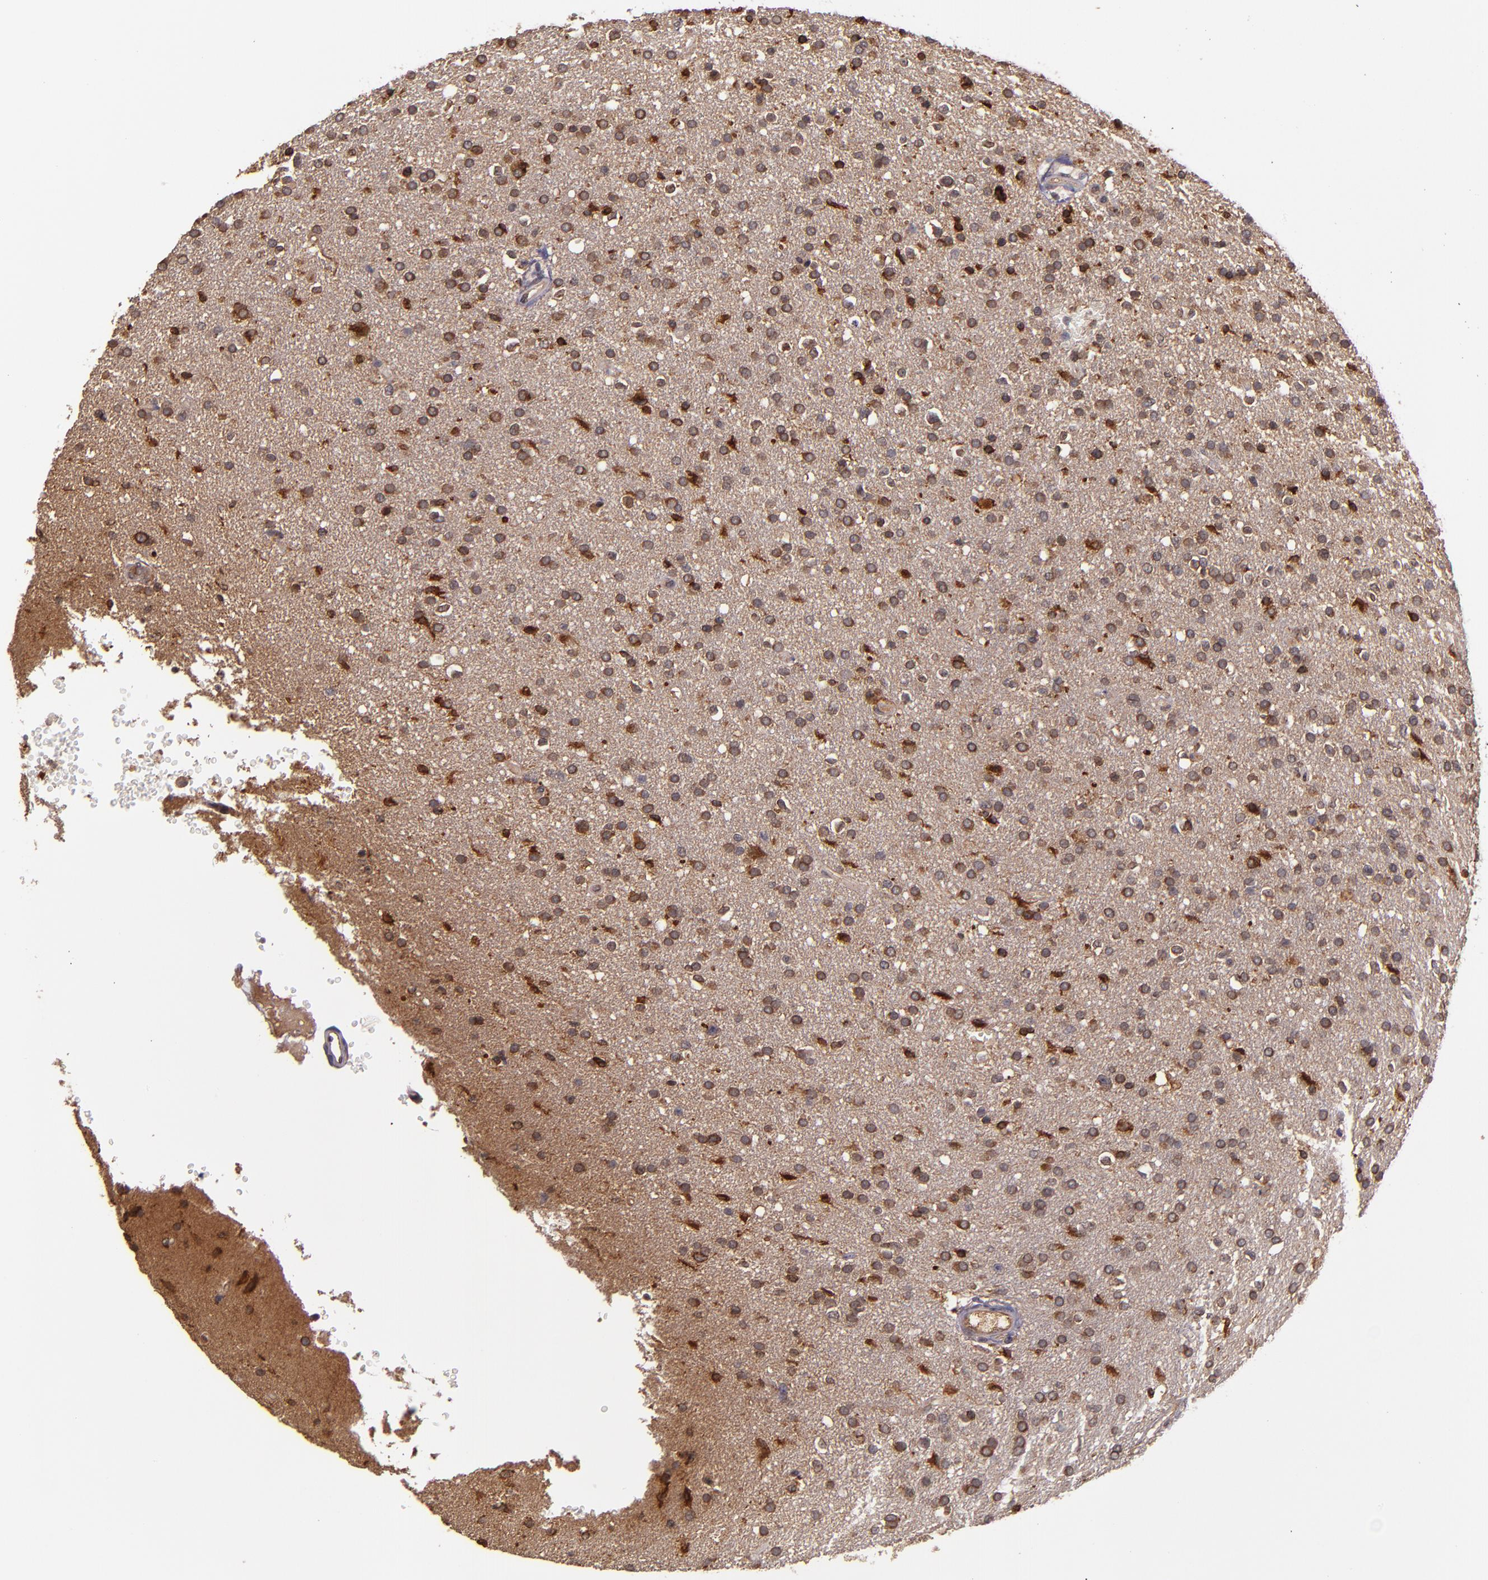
{"staining": {"intensity": "moderate", "quantity": ">75%", "location": "cytoplasmic/membranous"}, "tissue": "glioma", "cell_type": "Tumor cells", "image_type": "cancer", "snomed": [{"axis": "morphology", "description": "Glioma, malignant, High grade"}, {"axis": "topography", "description": "Brain"}], "caption": "Immunohistochemical staining of human malignant glioma (high-grade) demonstrates moderate cytoplasmic/membranous protein staining in about >75% of tumor cells.", "gene": "PRAF2", "patient": {"sex": "male", "age": 33}}